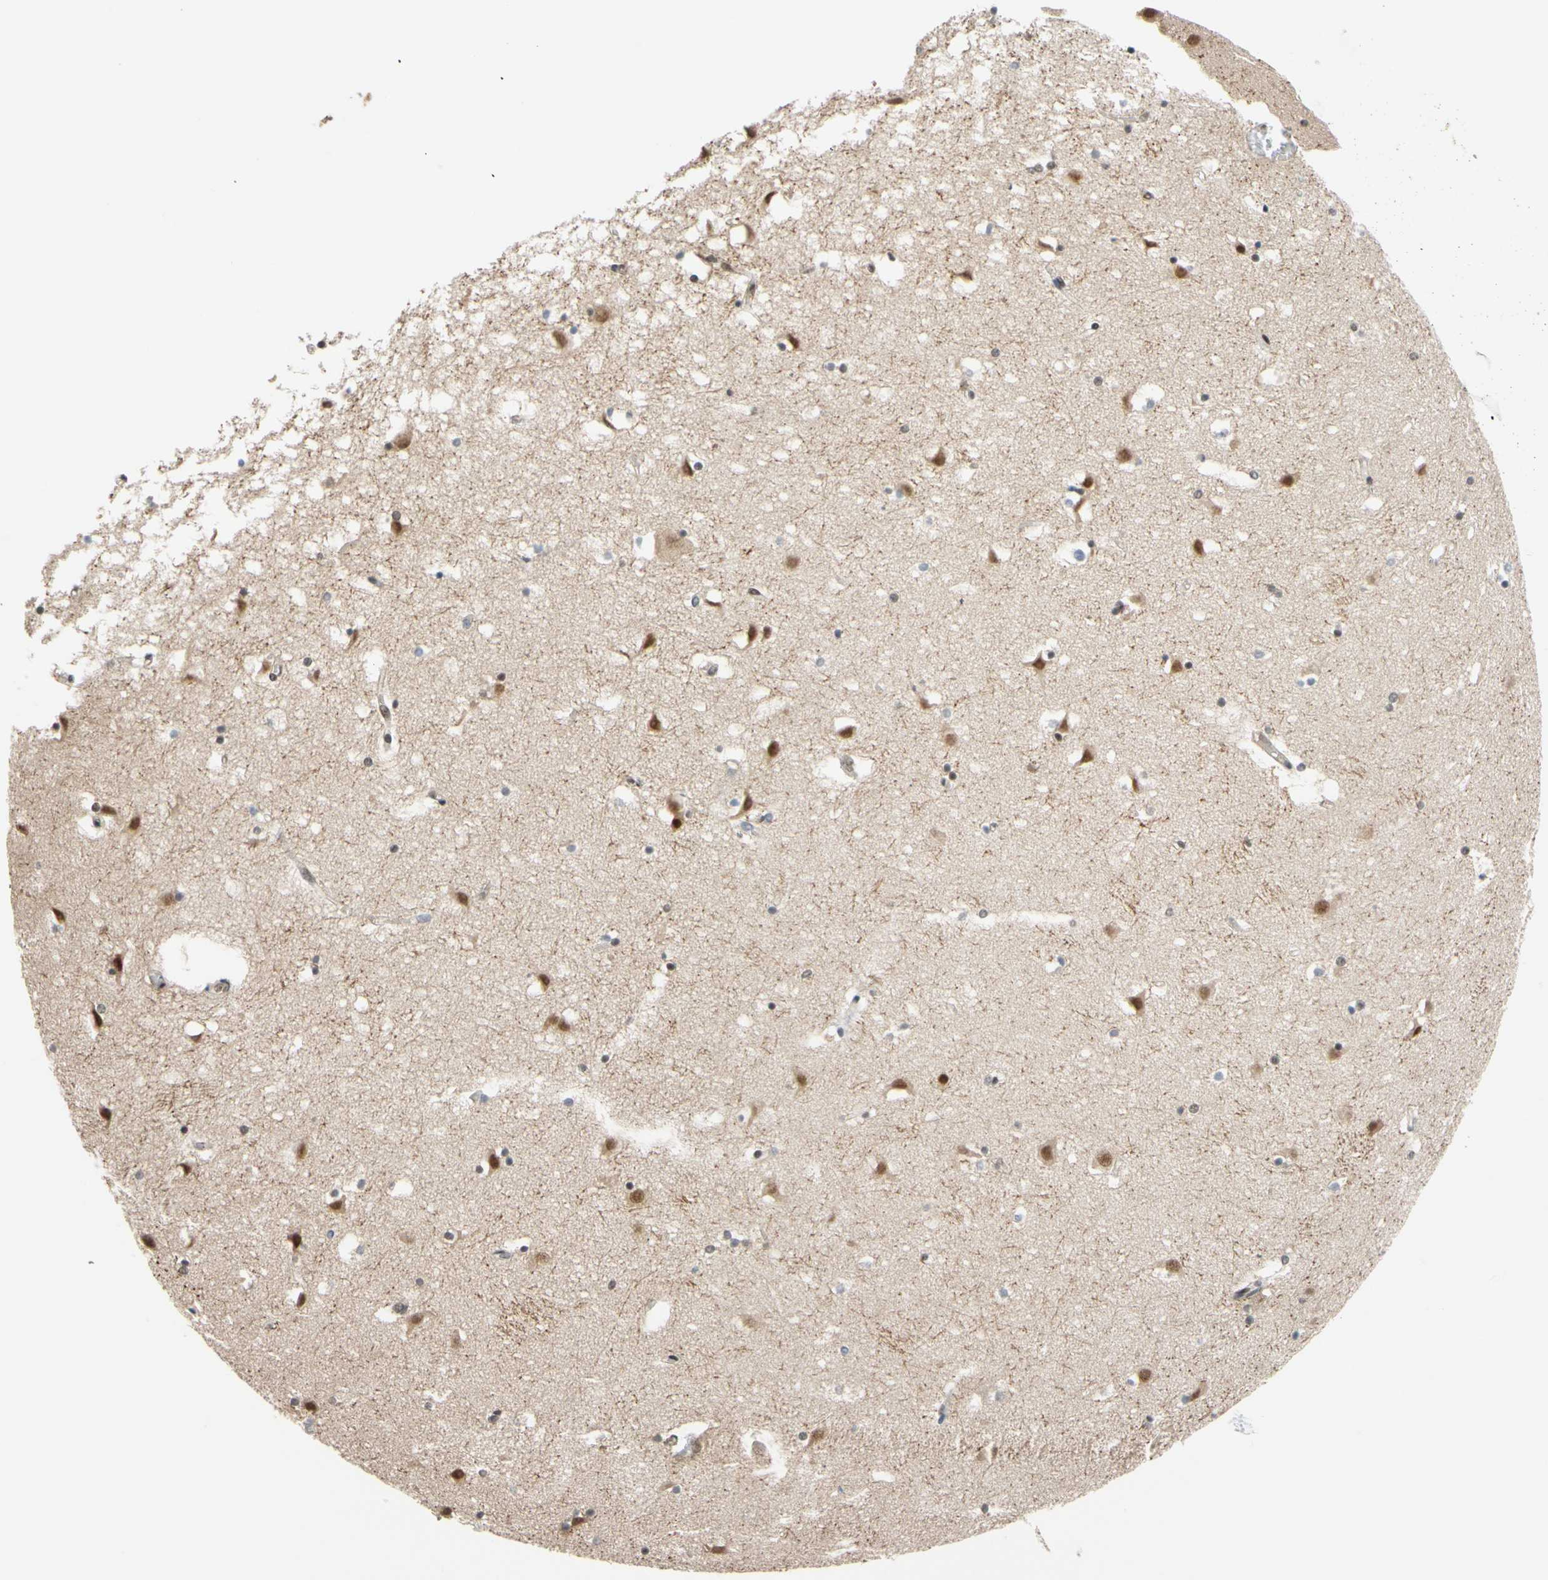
{"staining": {"intensity": "moderate", "quantity": ">75%", "location": "nuclear"}, "tissue": "caudate", "cell_type": "Glial cells", "image_type": "normal", "snomed": [{"axis": "morphology", "description": "Normal tissue, NOS"}, {"axis": "topography", "description": "Lateral ventricle wall"}], "caption": "Protein staining of benign caudate shows moderate nuclear positivity in approximately >75% of glial cells. (DAB (3,3'-diaminobenzidine) IHC, brown staining for protein, blue staining for nuclei).", "gene": "TAF4", "patient": {"sex": "male", "age": 45}}